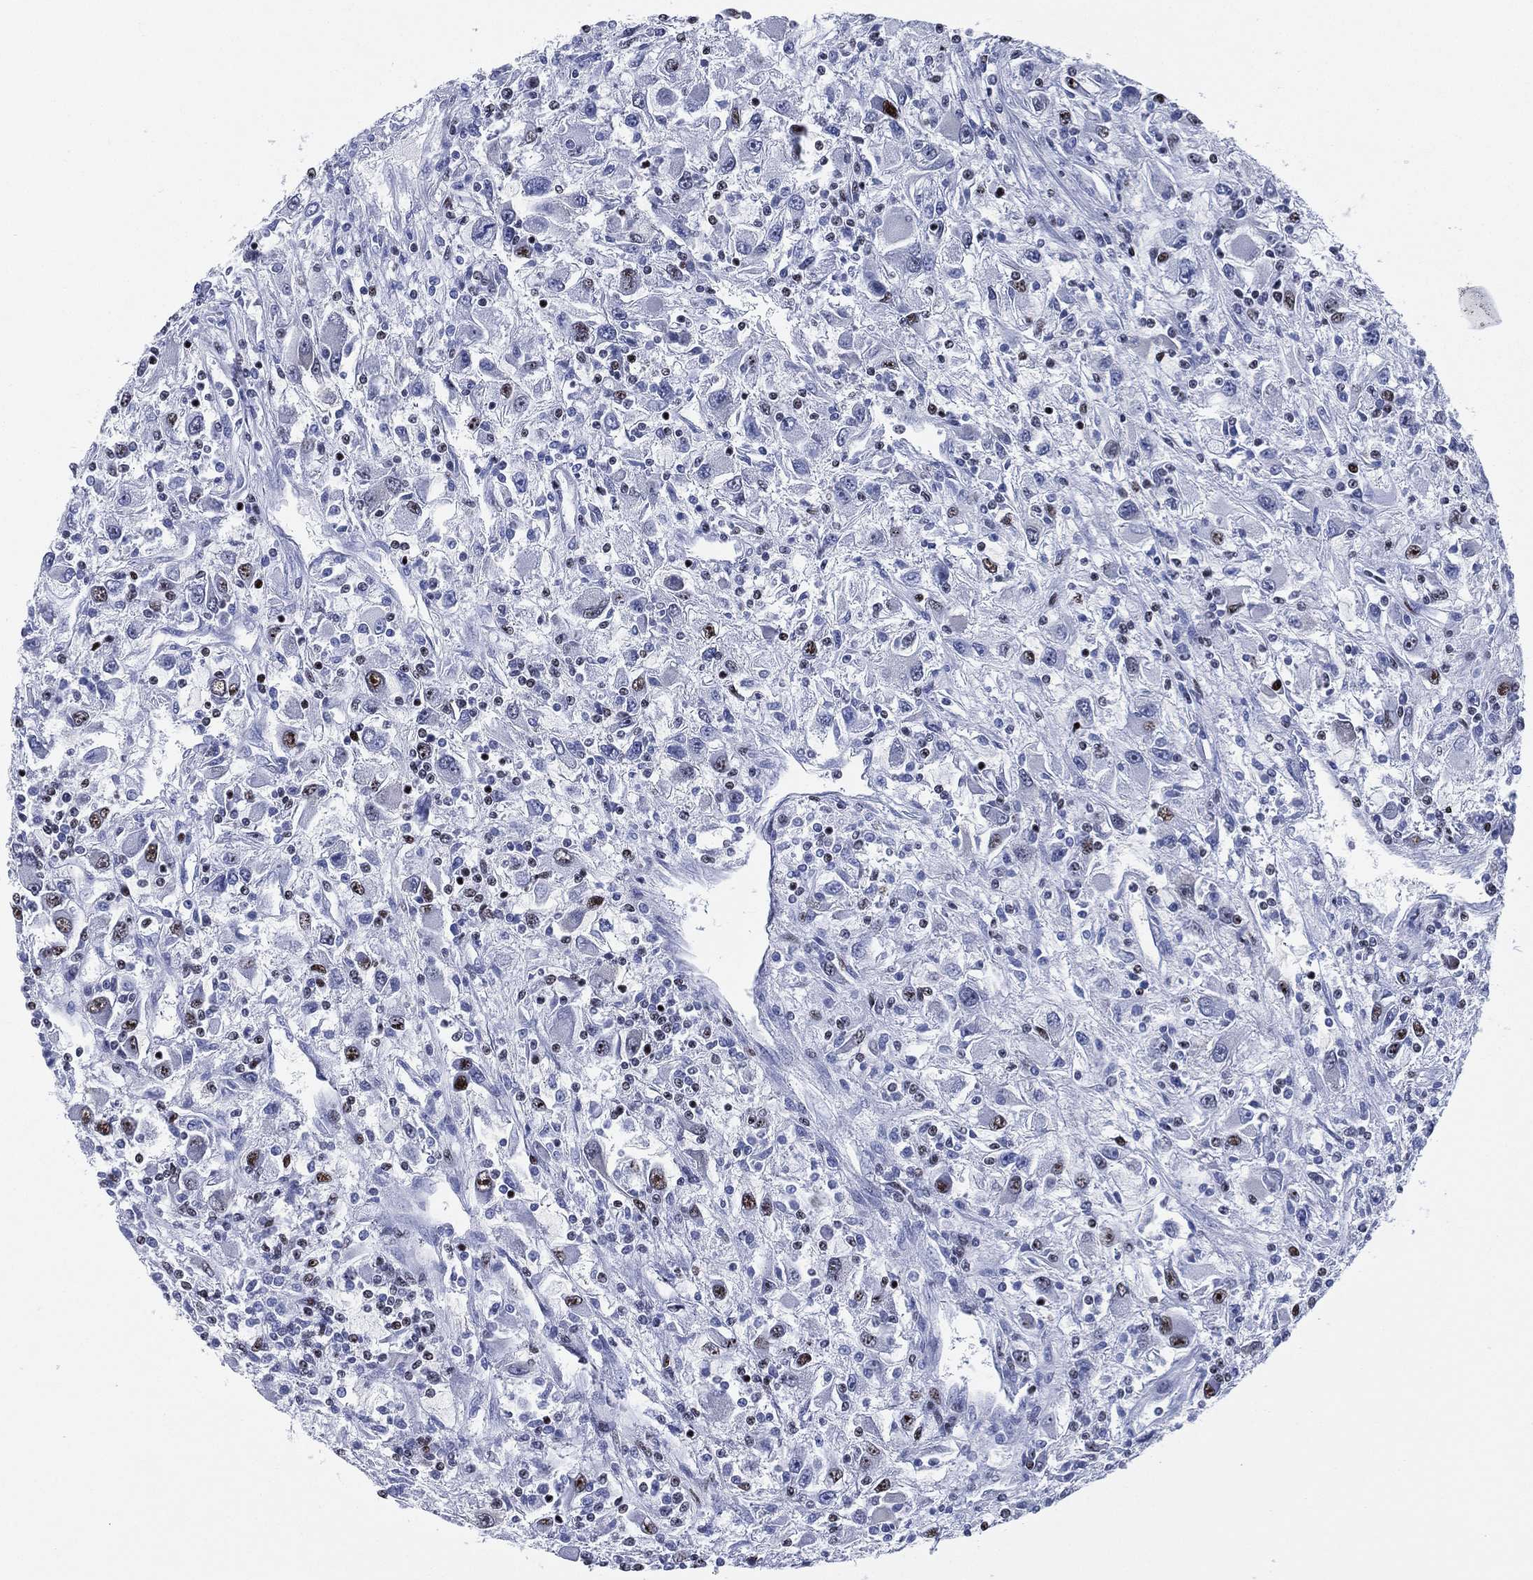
{"staining": {"intensity": "strong", "quantity": "<25%", "location": "nuclear"}, "tissue": "renal cancer", "cell_type": "Tumor cells", "image_type": "cancer", "snomed": [{"axis": "morphology", "description": "Adenocarcinoma, NOS"}, {"axis": "topography", "description": "Kidney"}], "caption": "Renal cancer stained for a protein reveals strong nuclear positivity in tumor cells.", "gene": "CYB561D2", "patient": {"sex": "female", "age": 67}}